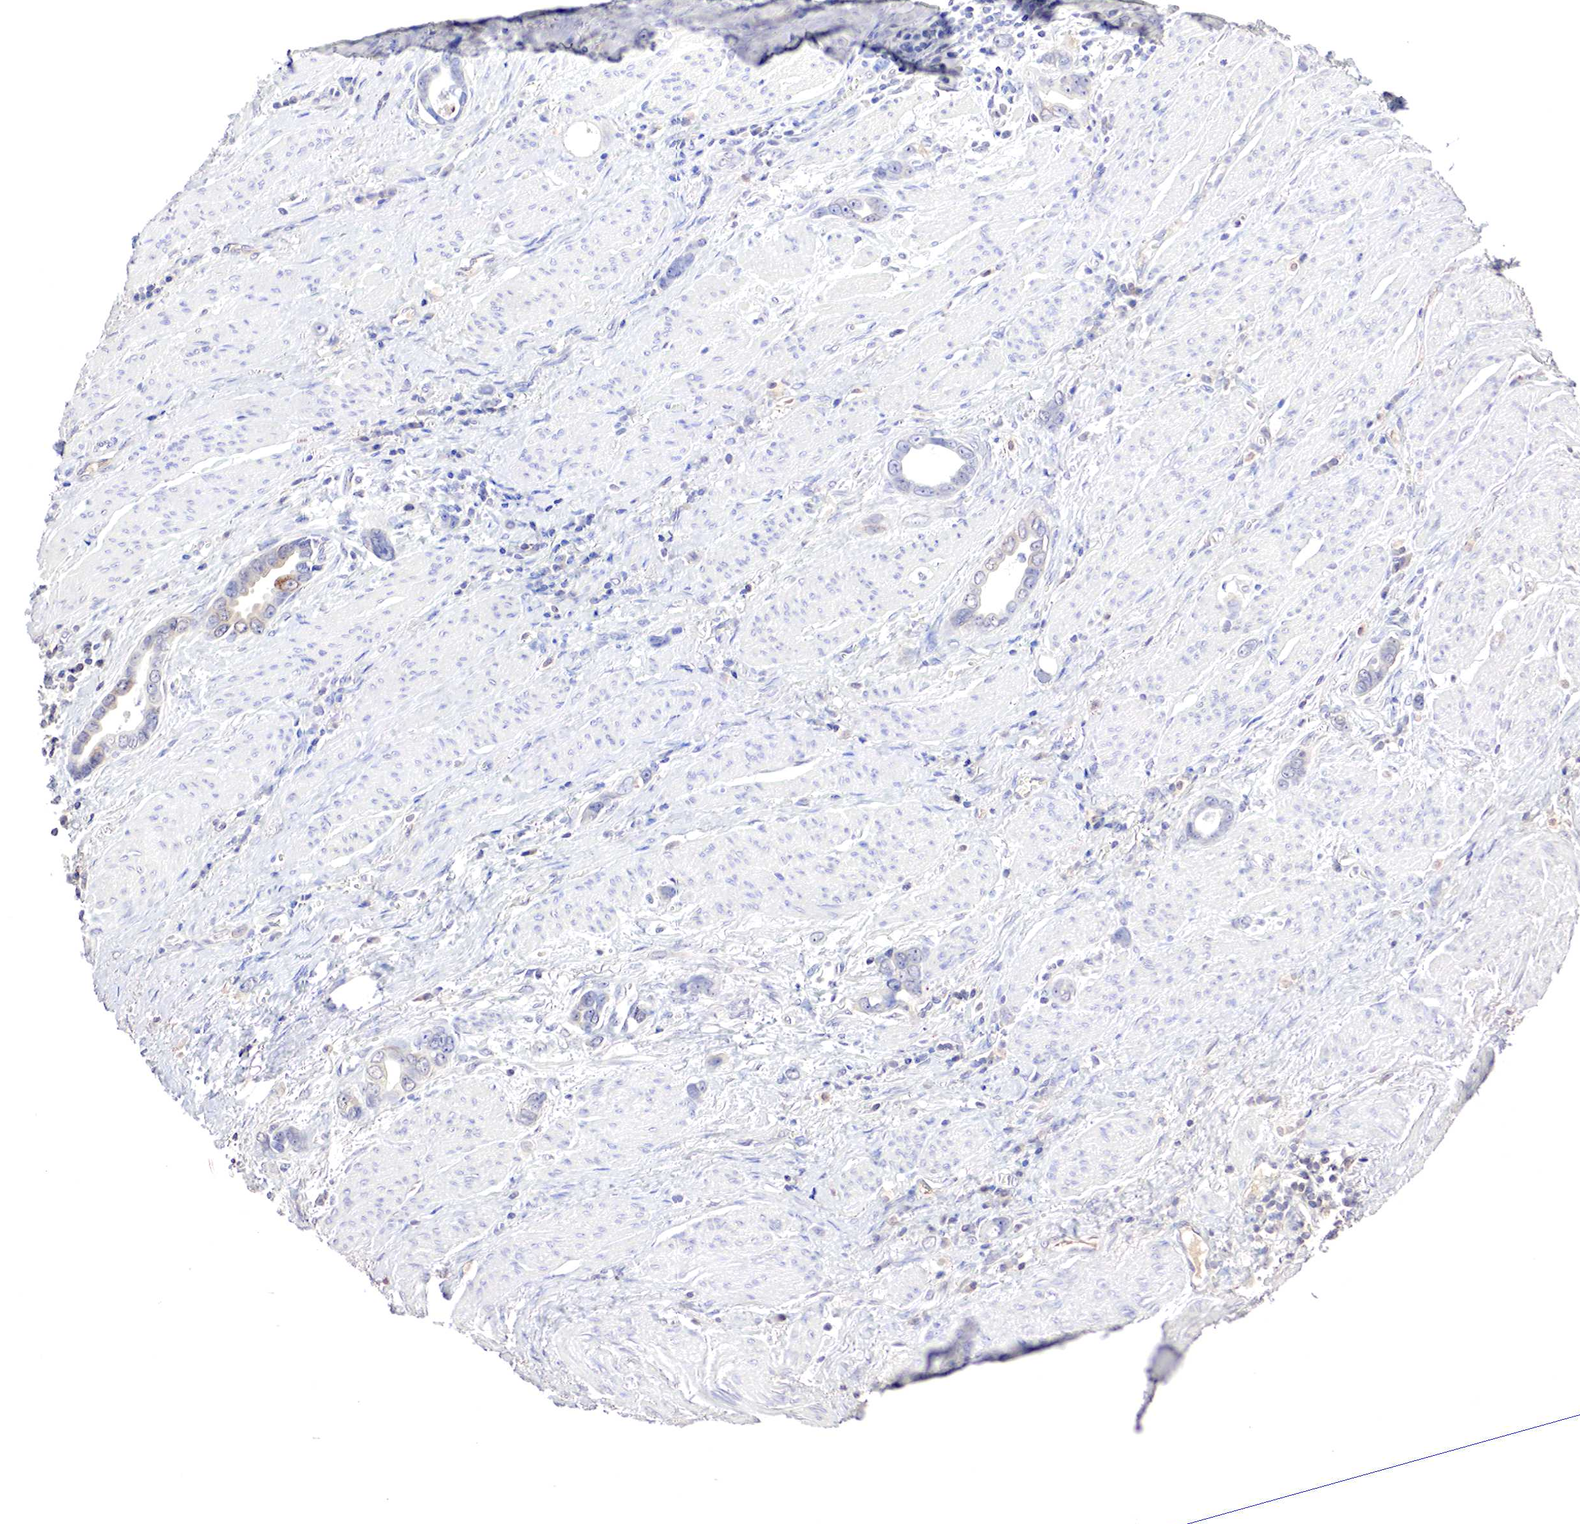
{"staining": {"intensity": "weak", "quantity": "<25%", "location": "cytoplasmic/membranous"}, "tissue": "stomach cancer", "cell_type": "Tumor cells", "image_type": "cancer", "snomed": [{"axis": "morphology", "description": "Adenocarcinoma, NOS"}, {"axis": "topography", "description": "Stomach"}], "caption": "Immunohistochemistry histopathology image of adenocarcinoma (stomach) stained for a protein (brown), which exhibits no expression in tumor cells.", "gene": "GATA1", "patient": {"sex": "male", "age": 78}}